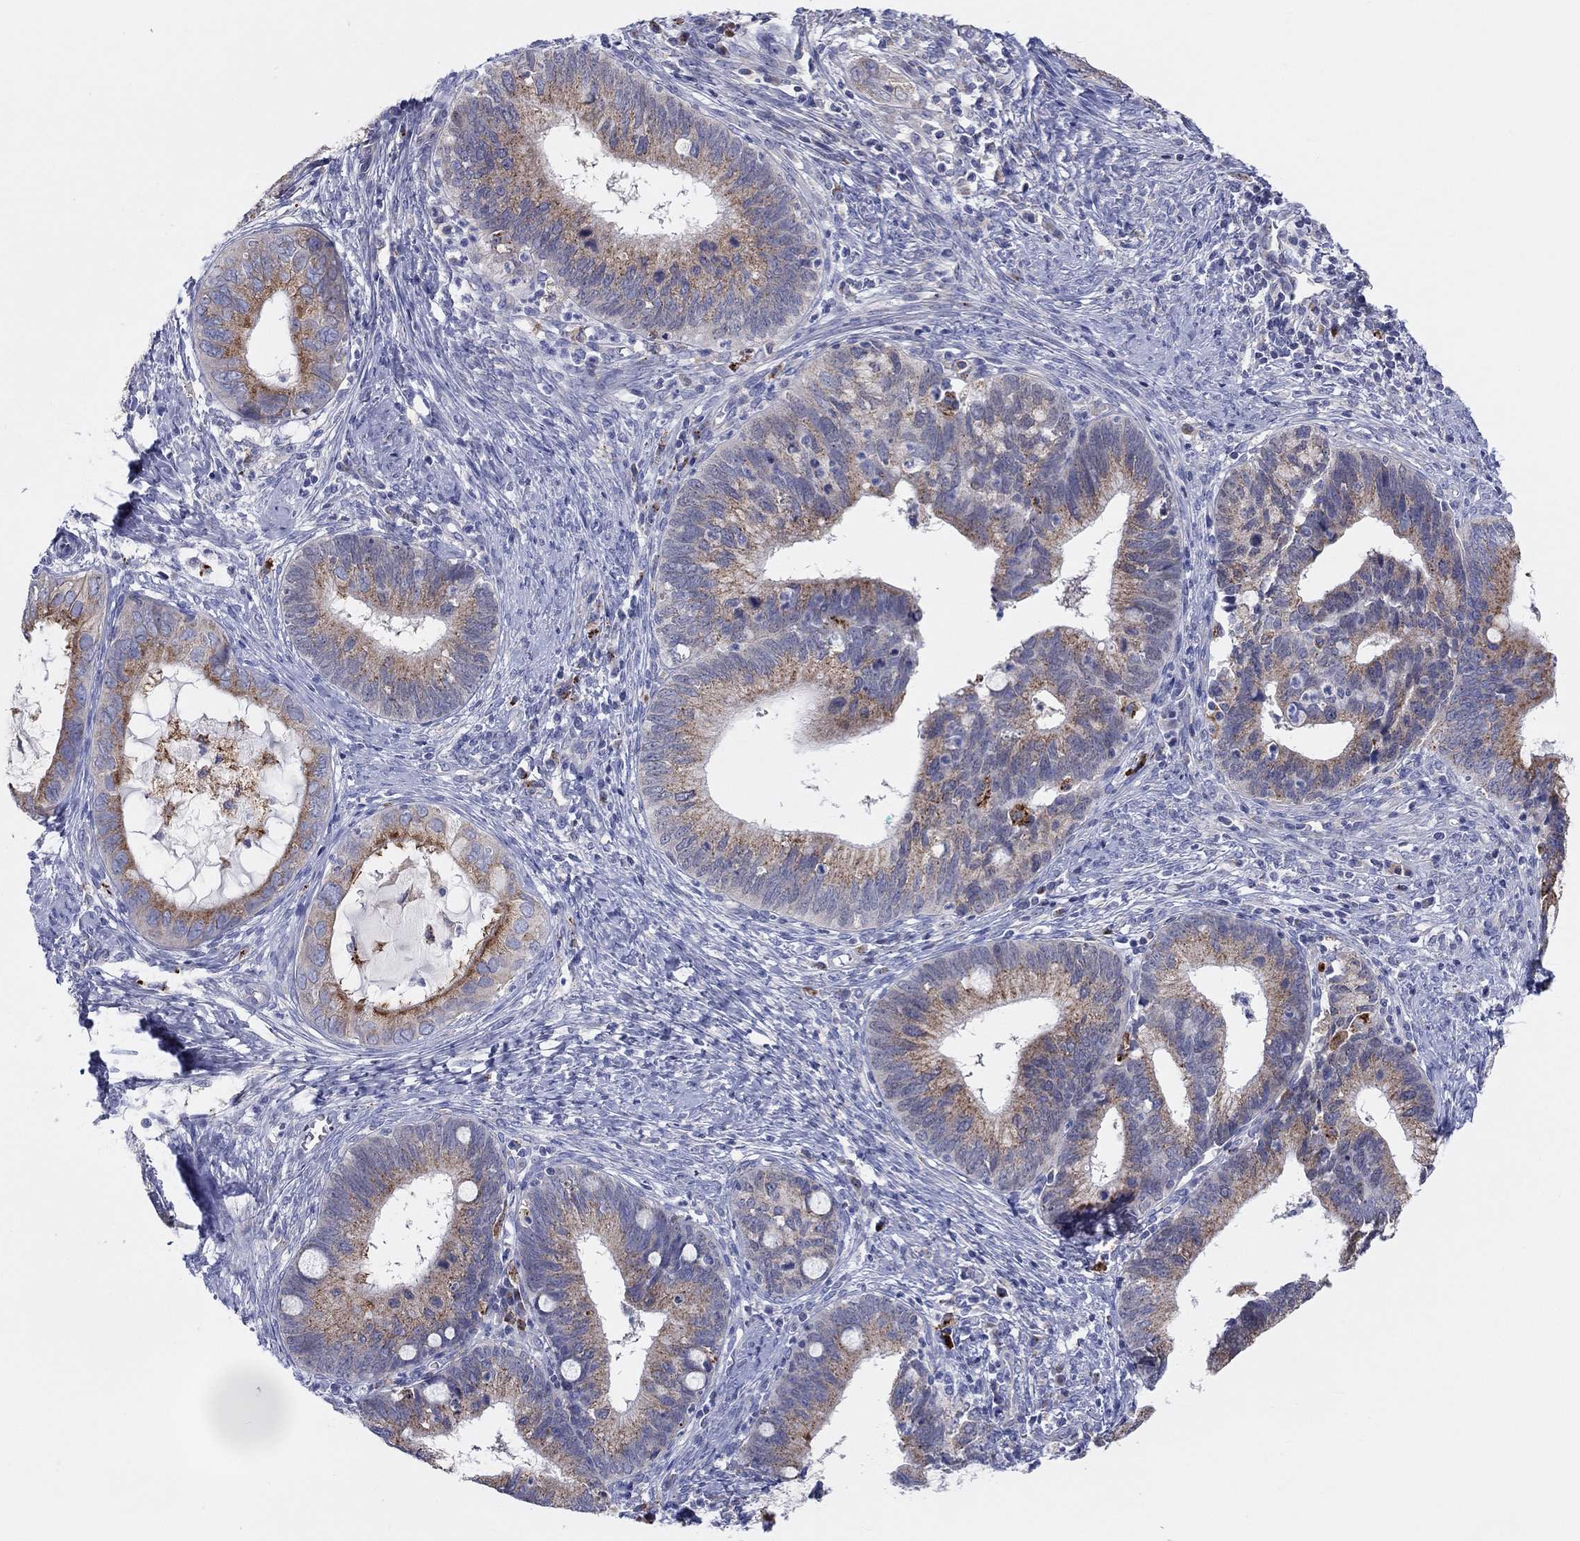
{"staining": {"intensity": "moderate", "quantity": ">75%", "location": "cytoplasmic/membranous"}, "tissue": "cervical cancer", "cell_type": "Tumor cells", "image_type": "cancer", "snomed": [{"axis": "morphology", "description": "Adenocarcinoma, NOS"}, {"axis": "topography", "description": "Cervix"}], "caption": "Tumor cells exhibit medium levels of moderate cytoplasmic/membranous positivity in approximately >75% of cells in human cervical cancer (adenocarcinoma). (Brightfield microscopy of DAB IHC at high magnification).", "gene": "BCO2", "patient": {"sex": "female", "age": 42}}